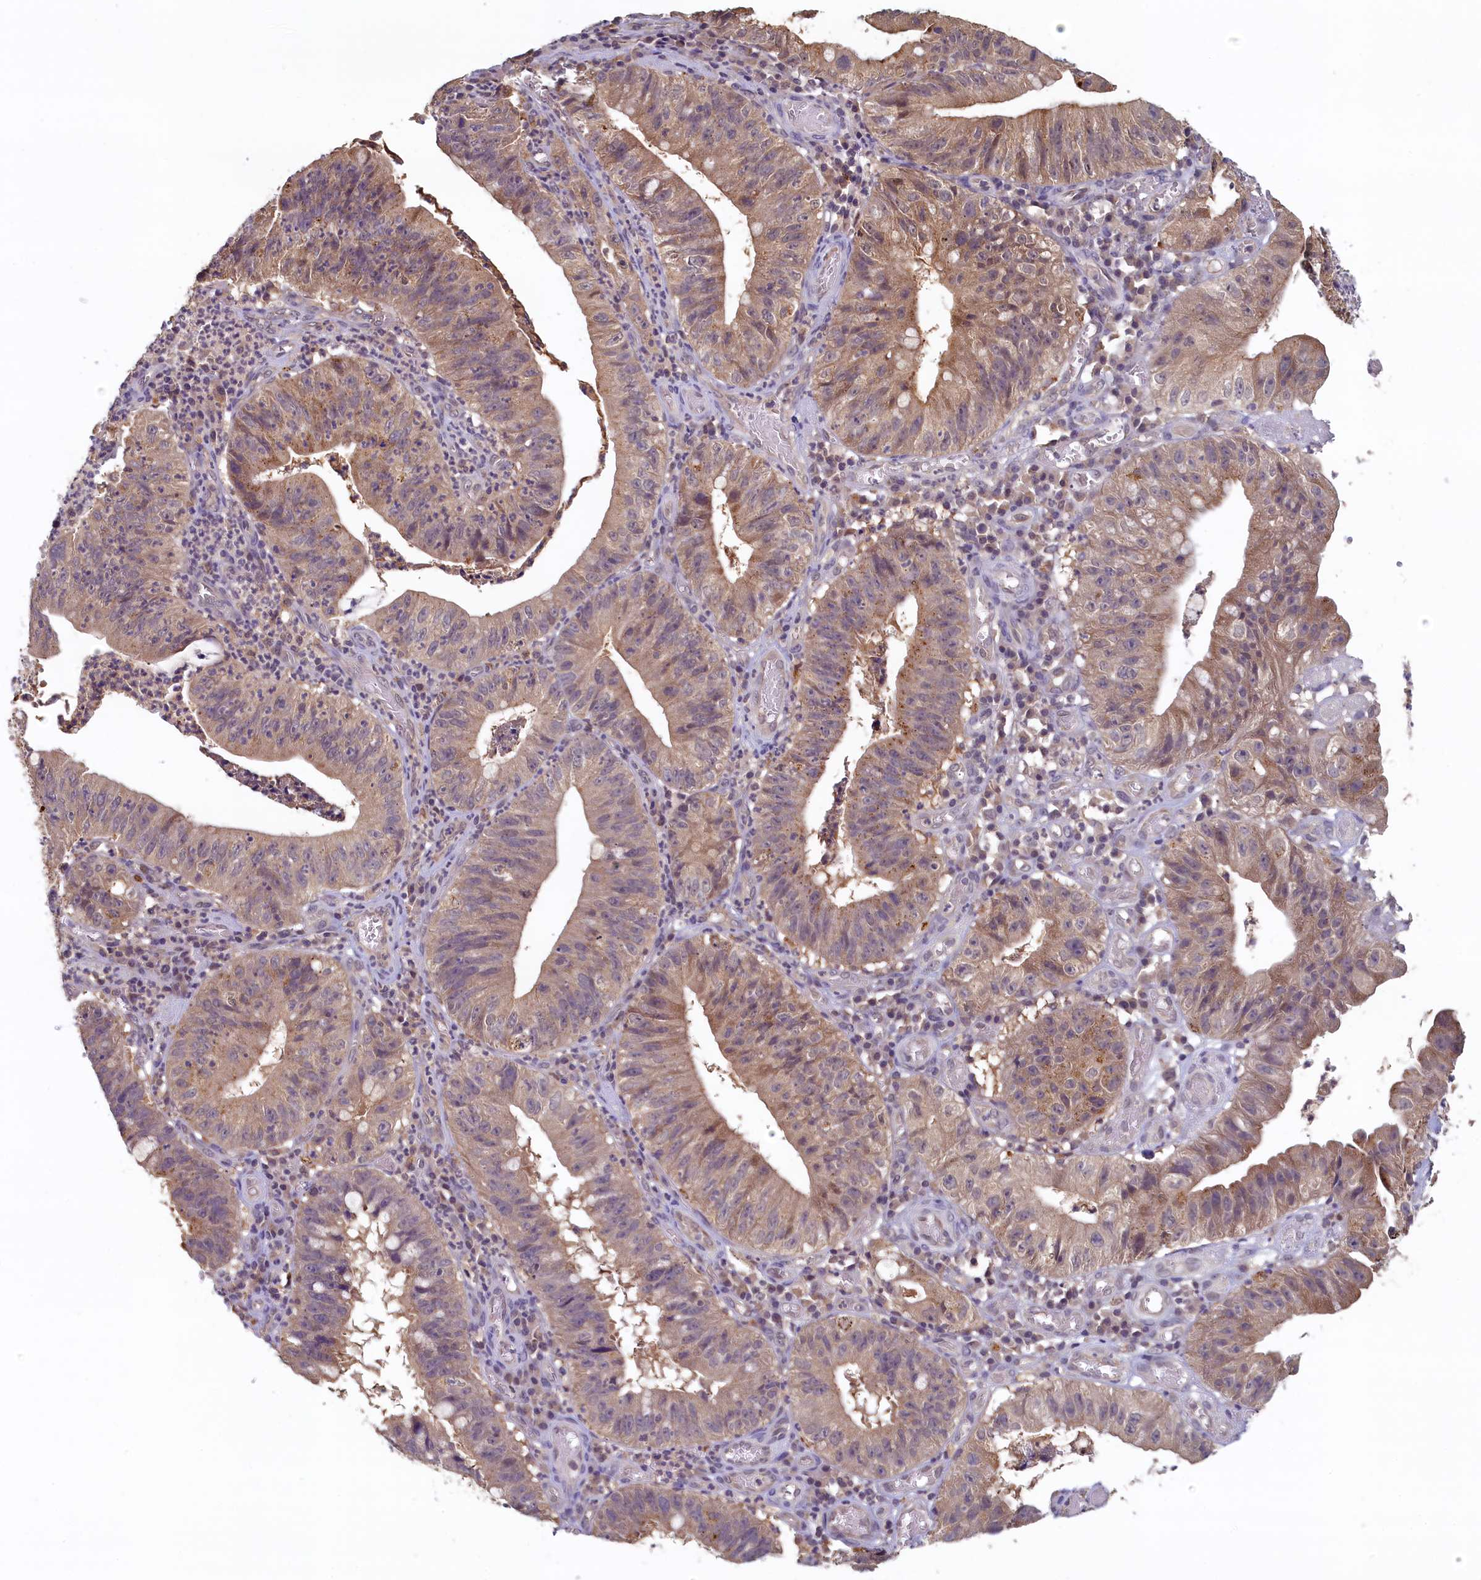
{"staining": {"intensity": "weak", "quantity": ">75%", "location": "cytoplasmic/membranous"}, "tissue": "stomach cancer", "cell_type": "Tumor cells", "image_type": "cancer", "snomed": [{"axis": "morphology", "description": "Adenocarcinoma, NOS"}, {"axis": "topography", "description": "Stomach"}], "caption": "DAB immunohistochemical staining of stomach cancer (adenocarcinoma) demonstrates weak cytoplasmic/membranous protein positivity in about >75% of tumor cells.", "gene": "NUBP2", "patient": {"sex": "male", "age": 59}}